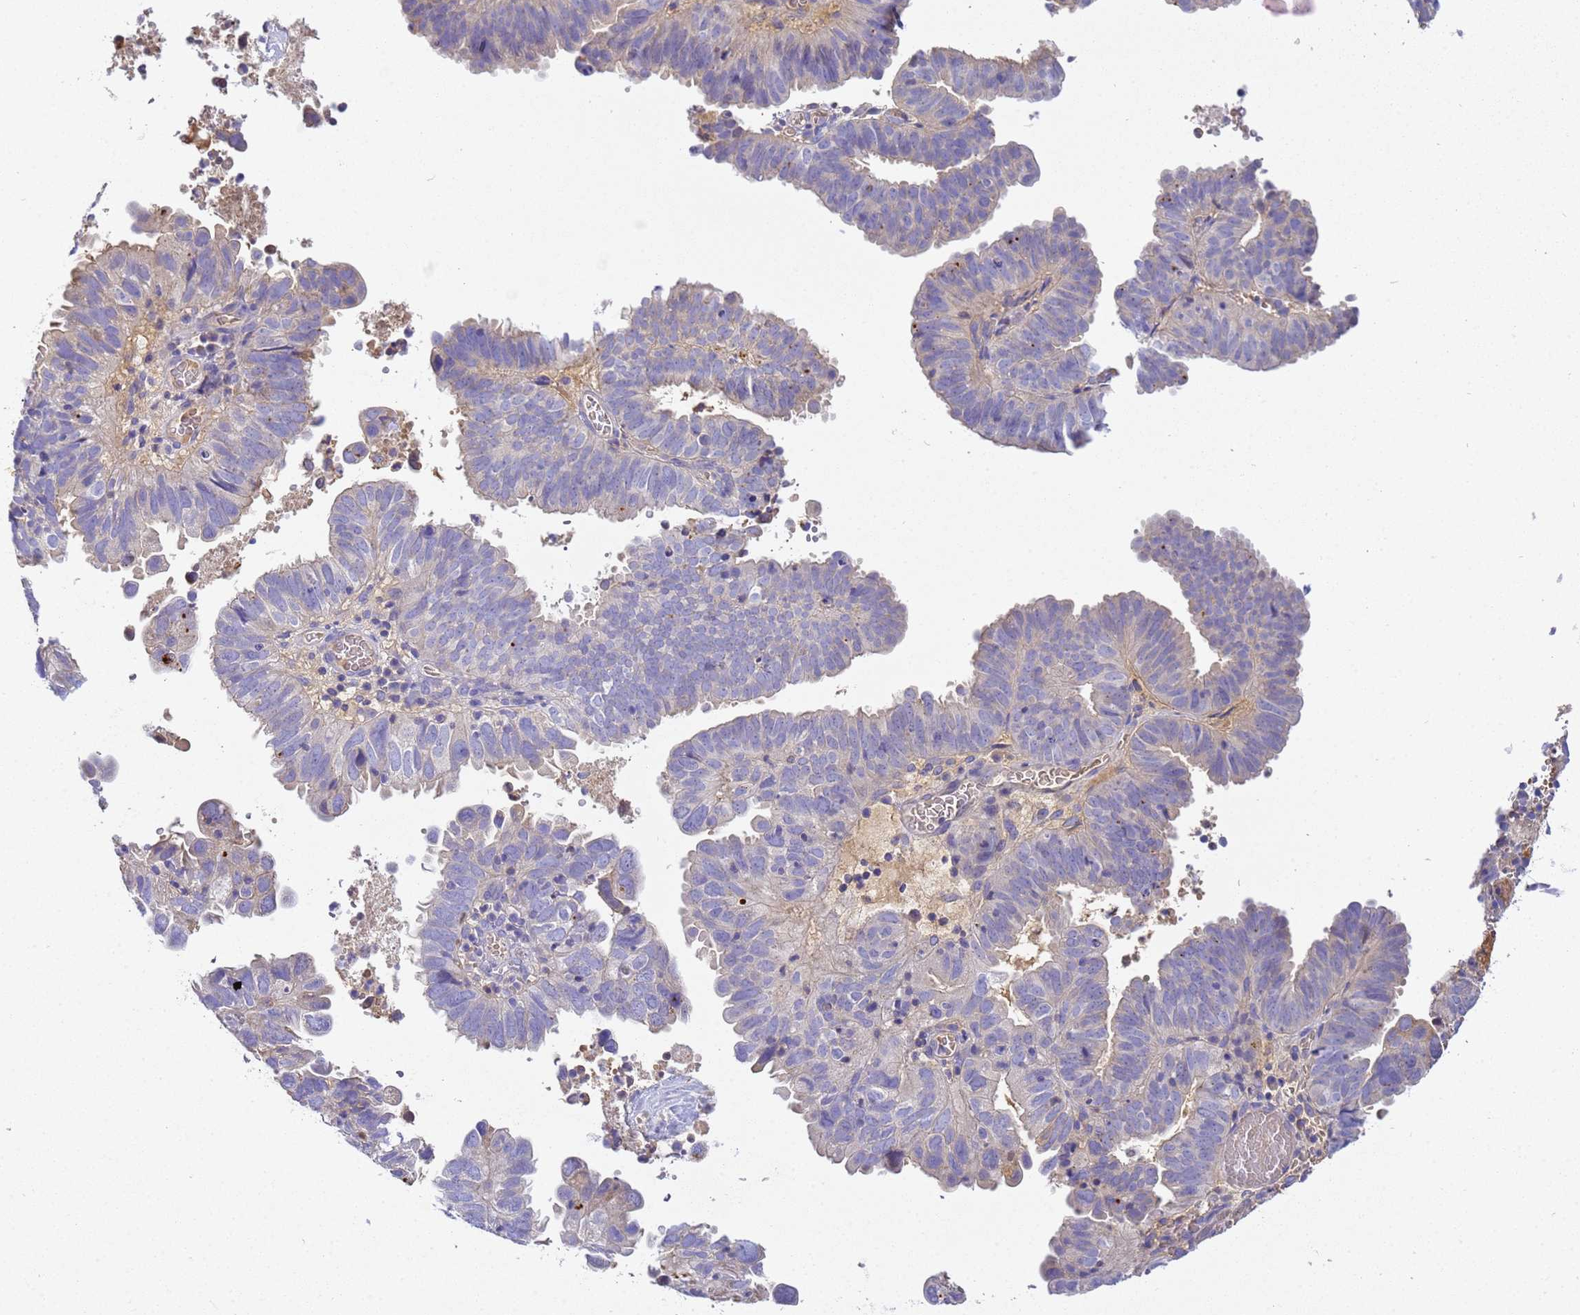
{"staining": {"intensity": "negative", "quantity": "none", "location": "none"}, "tissue": "endometrial cancer", "cell_type": "Tumor cells", "image_type": "cancer", "snomed": [{"axis": "morphology", "description": "Adenocarcinoma, NOS"}, {"axis": "topography", "description": "Uterus"}], "caption": "Protein analysis of endometrial cancer (adenocarcinoma) demonstrates no significant expression in tumor cells.", "gene": "TBCD", "patient": {"sex": "female", "age": 77}}